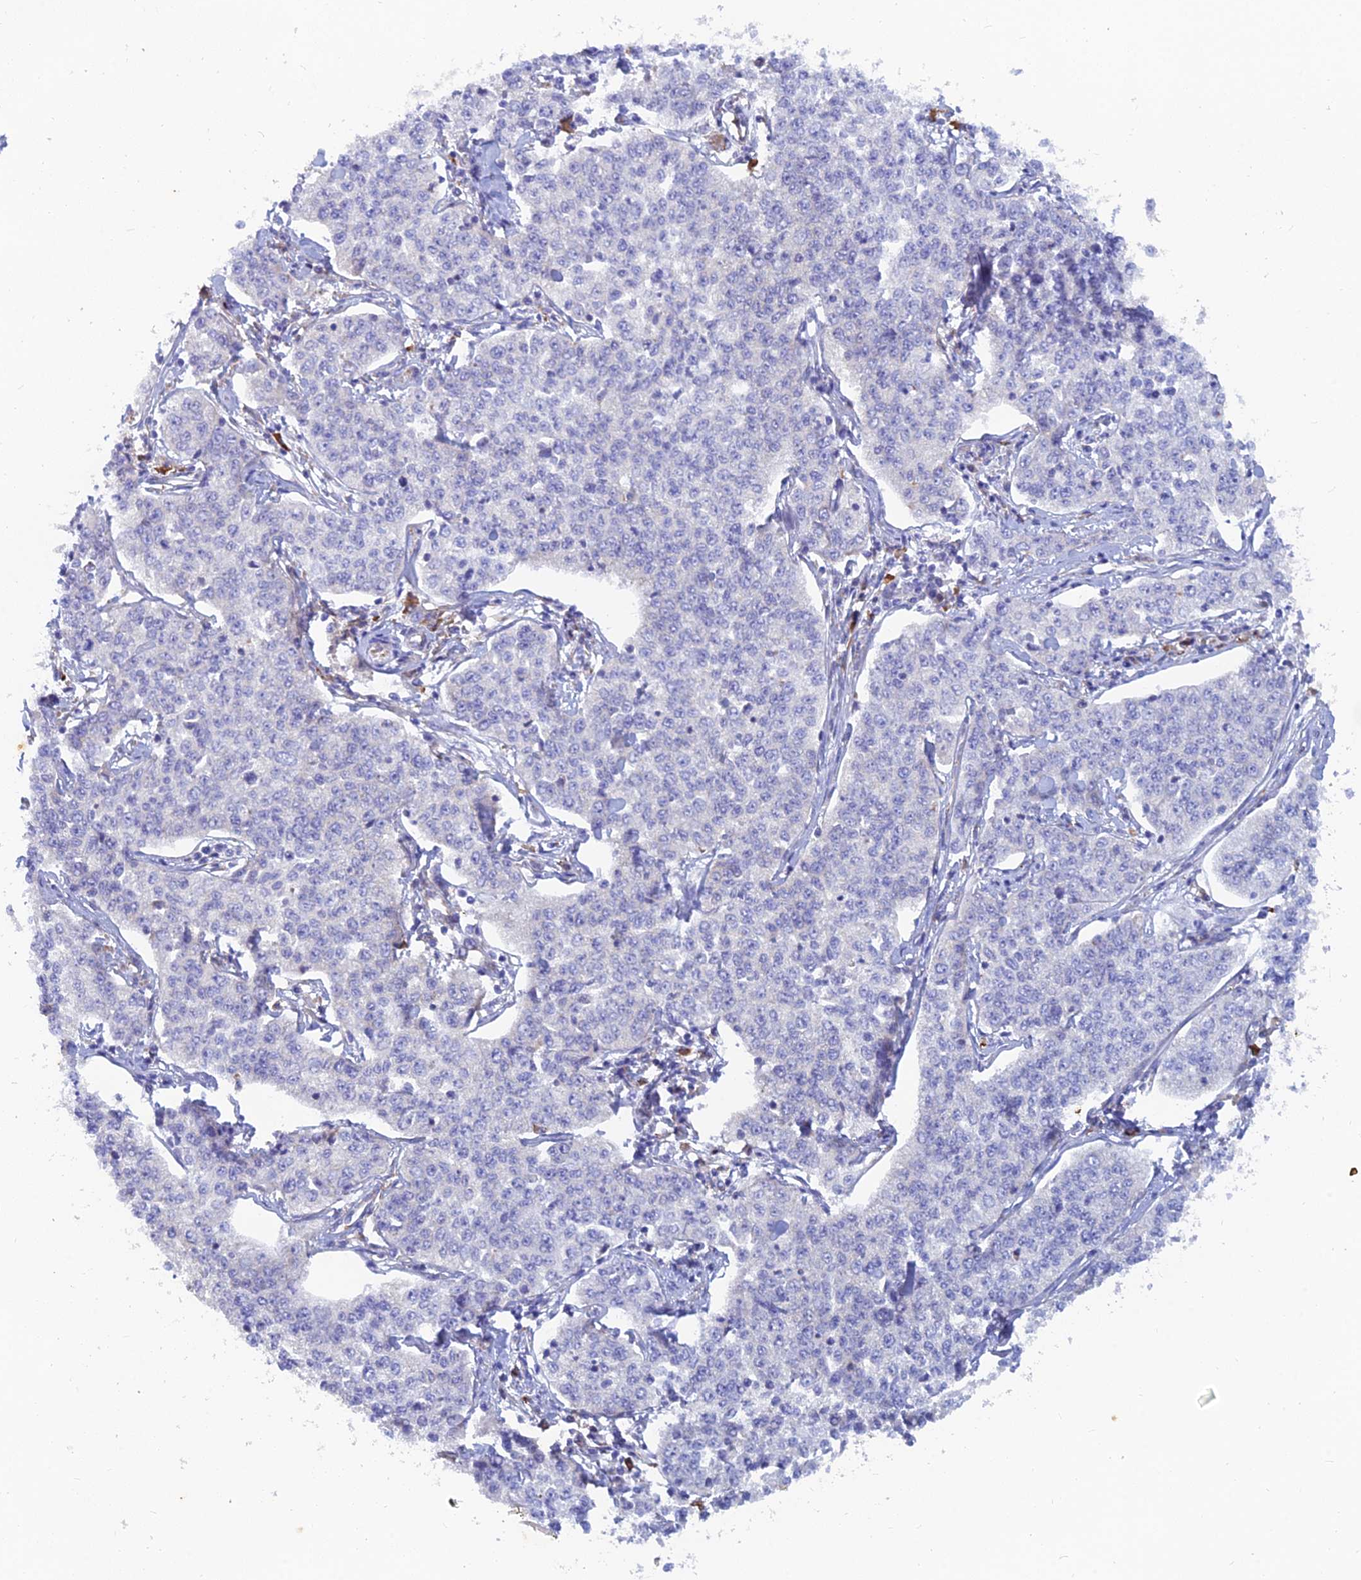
{"staining": {"intensity": "negative", "quantity": "none", "location": "none"}, "tissue": "cervical cancer", "cell_type": "Tumor cells", "image_type": "cancer", "snomed": [{"axis": "morphology", "description": "Squamous cell carcinoma, NOS"}, {"axis": "topography", "description": "Cervix"}], "caption": "This is an immunohistochemistry (IHC) micrograph of cervical cancer (squamous cell carcinoma). There is no expression in tumor cells.", "gene": "WDR35", "patient": {"sex": "female", "age": 35}}